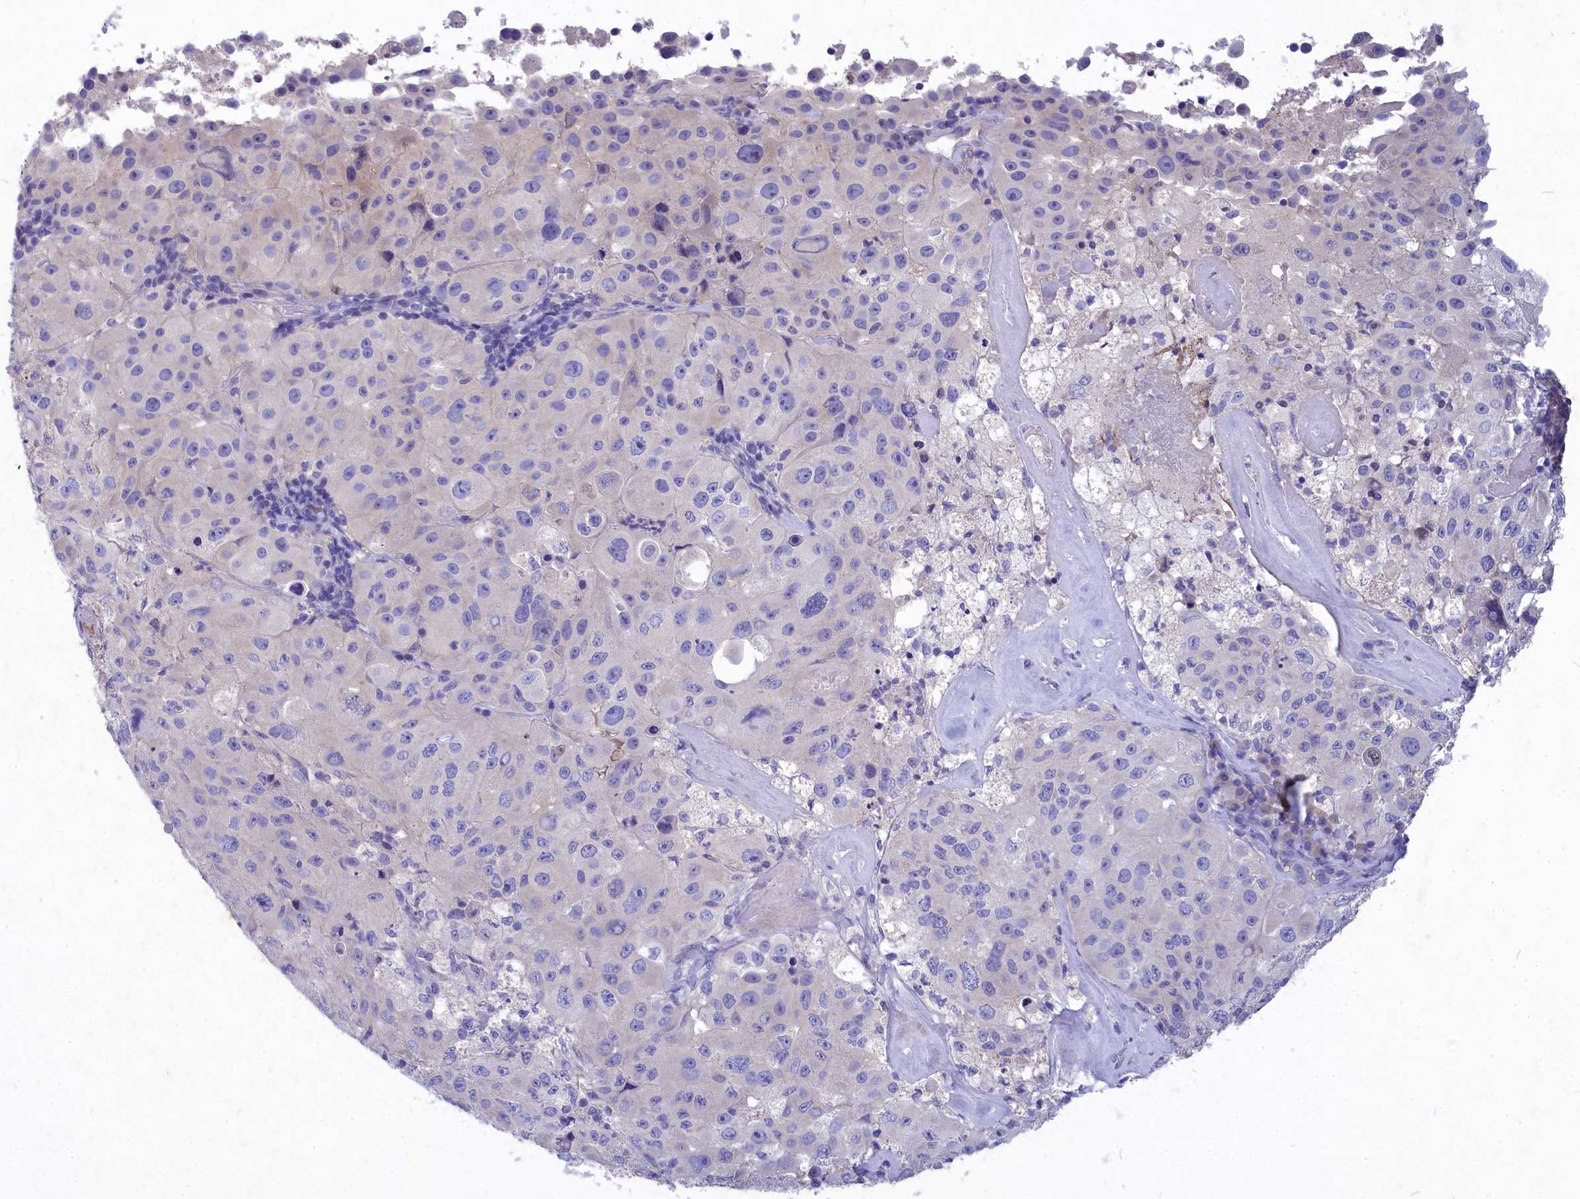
{"staining": {"intensity": "negative", "quantity": "none", "location": "none"}, "tissue": "melanoma", "cell_type": "Tumor cells", "image_type": "cancer", "snomed": [{"axis": "morphology", "description": "Malignant melanoma, Metastatic site"}, {"axis": "topography", "description": "Lymph node"}], "caption": "DAB immunohistochemical staining of malignant melanoma (metastatic site) reveals no significant expression in tumor cells.", "gene": "DEFB119", "patient": {"sex": "male", "age": 62}}